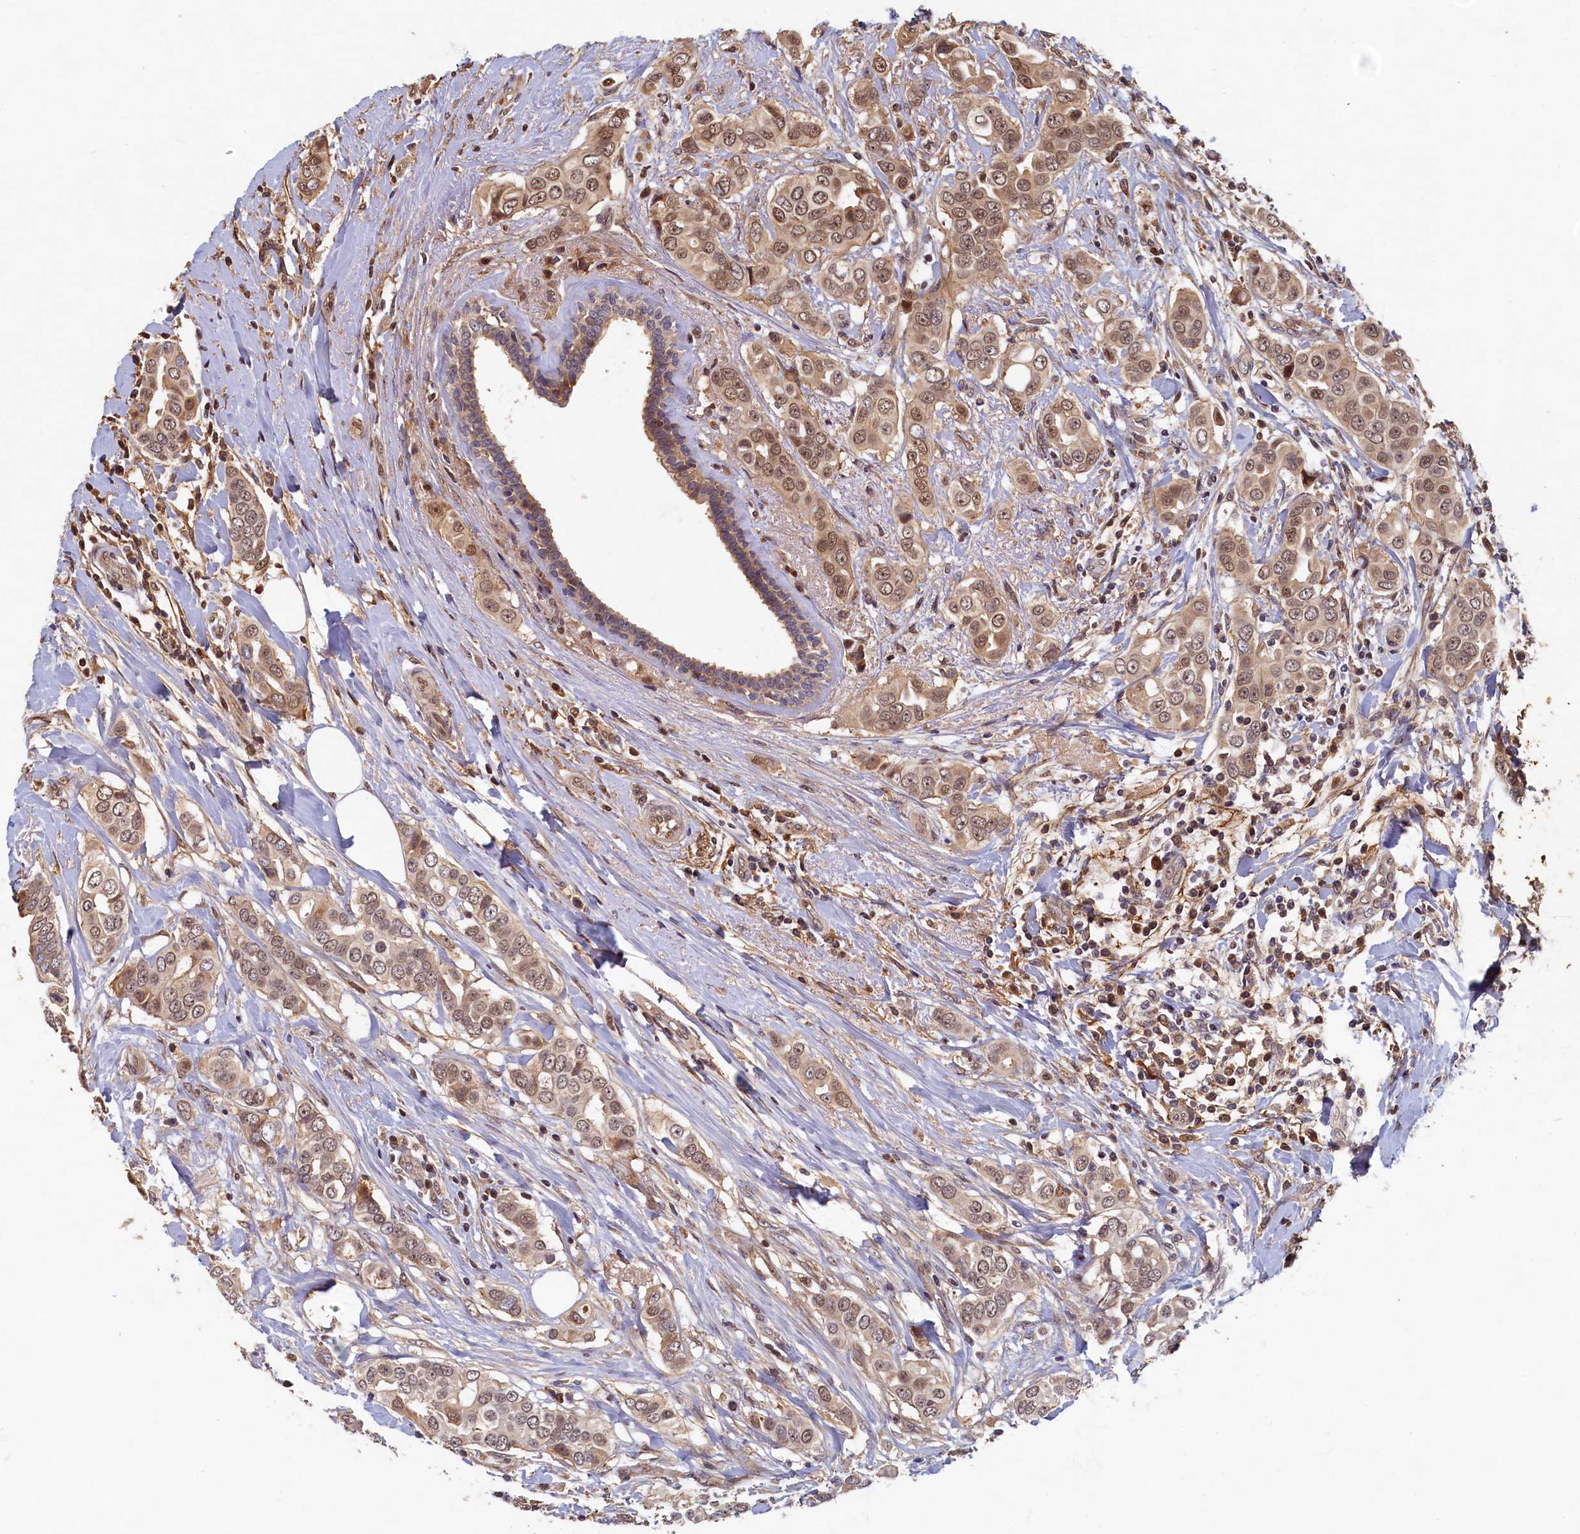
{"staining": {"intensity": "moderate", "quantity": ">75%", "location": "nuclear"}, "tissue": "breast cancer", "cell_type": "Tumor cells", "image_type": "cancer", "snomed": [{"axis": "morphology", "description": "Lobular carcinoma"}, {"axis": "topography", "description": "Breast"}], "caption": "An image of human lobular carcinoma (breast) stained for a protein exhibits moderate nuclear brown staining in tumor cells.", "gene": "LCMT2", "patient": {"sex": "female", "age": 51}}